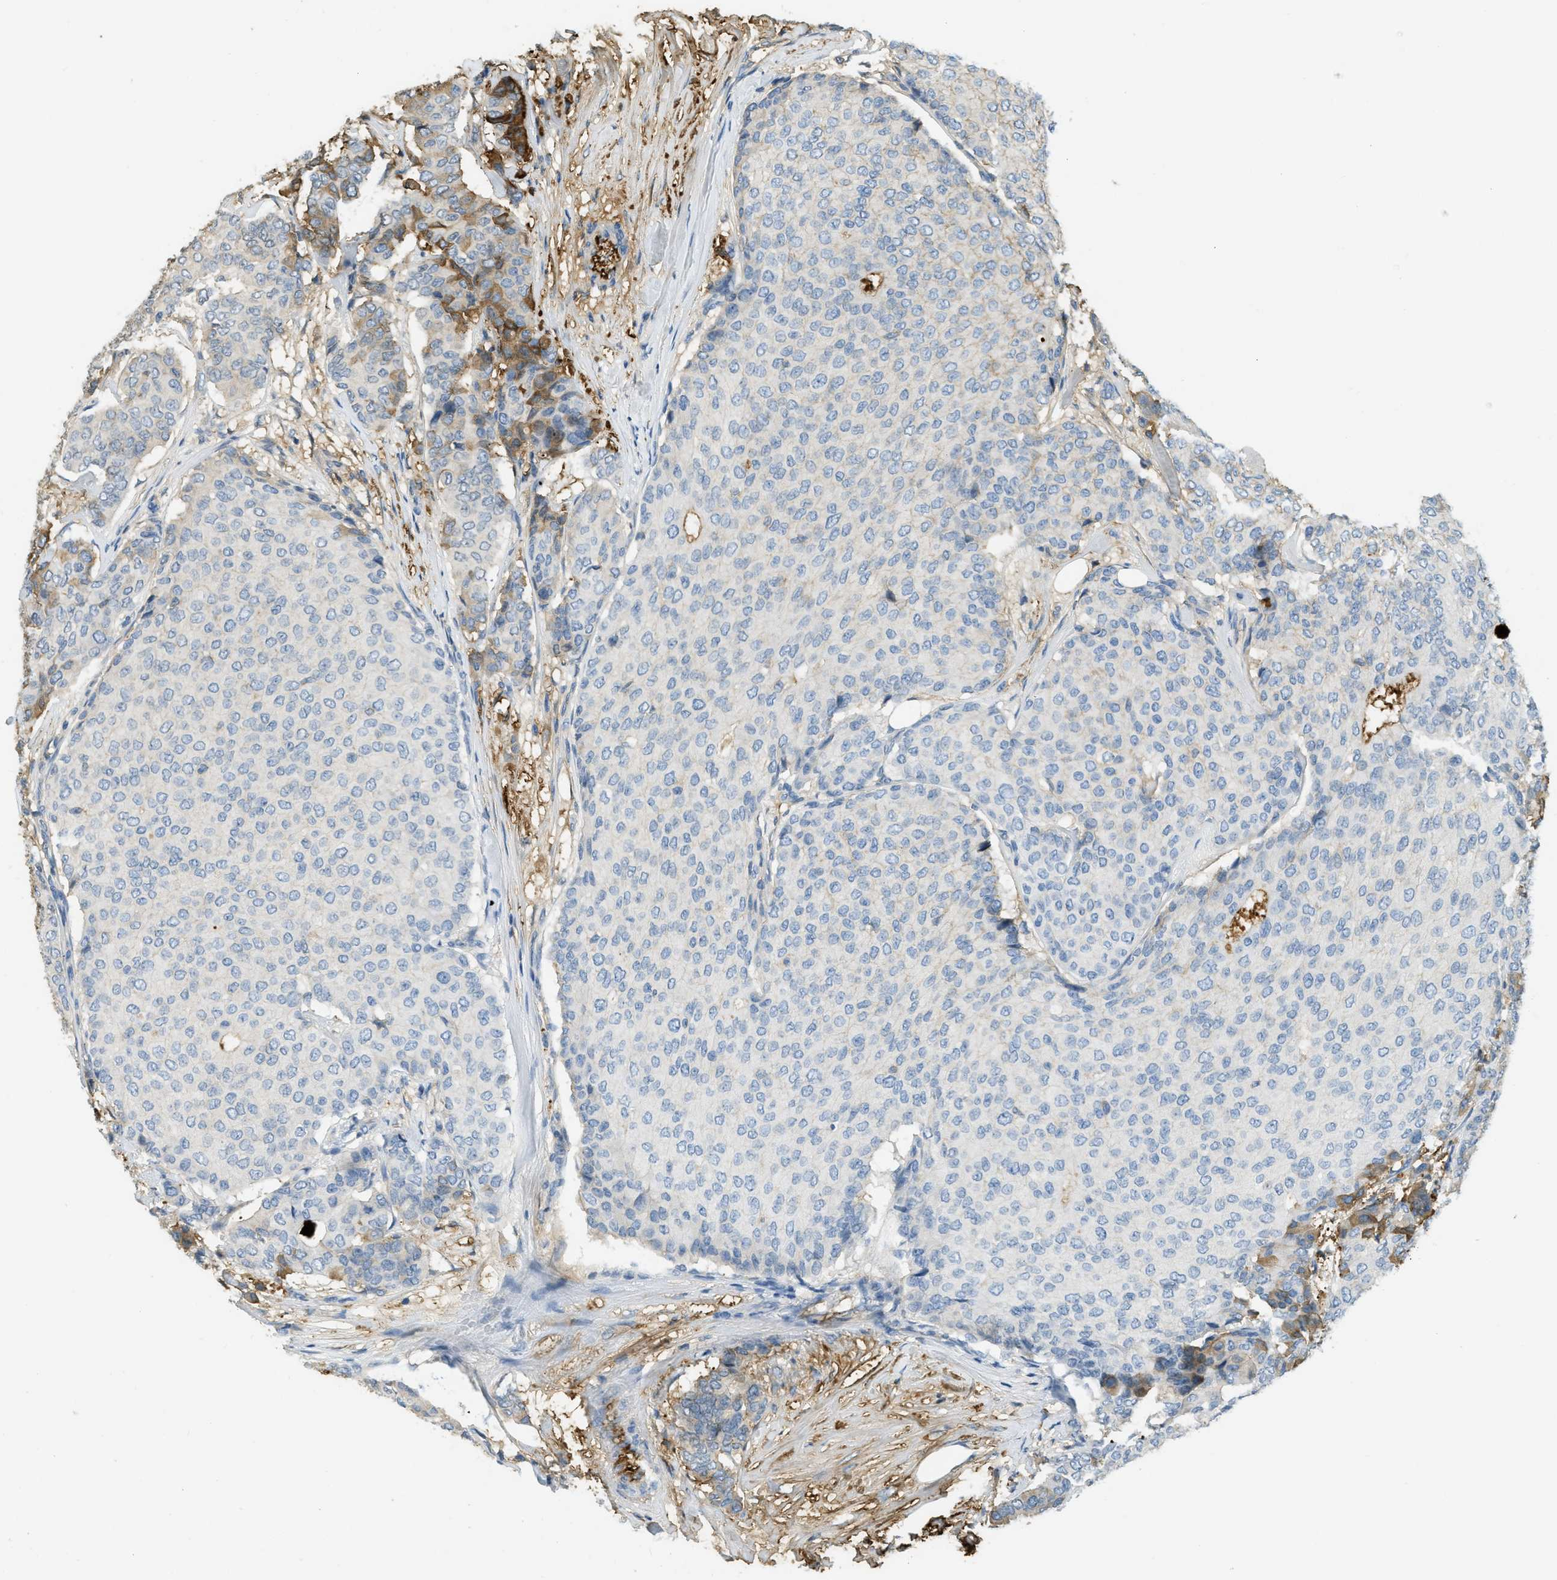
{"staining": {"intensity": "moderate", "quantity": "<25%", "location": "cytoplasmic/membranous"}, "tissue": "breast cancer", "cell_type": "Tumor cells", "image_type": "cancer", "snomed": [{"axis": "morphology", "description": "Duct carcinoma"}, {"axis": "topography", "description": "Breast"}], "caption": "Immunohistochemistry (IHC) of human breast cancer (invasive ductal carcinoma) demonstrates low levels of moderate cytoplasmic/membranous positivity in about <25% of tumor cells. (Brightfield microscopy of DAB IHC at high magnification).", "gene": "PRTN3", "patient": {"sex": "female", "age": 75}}